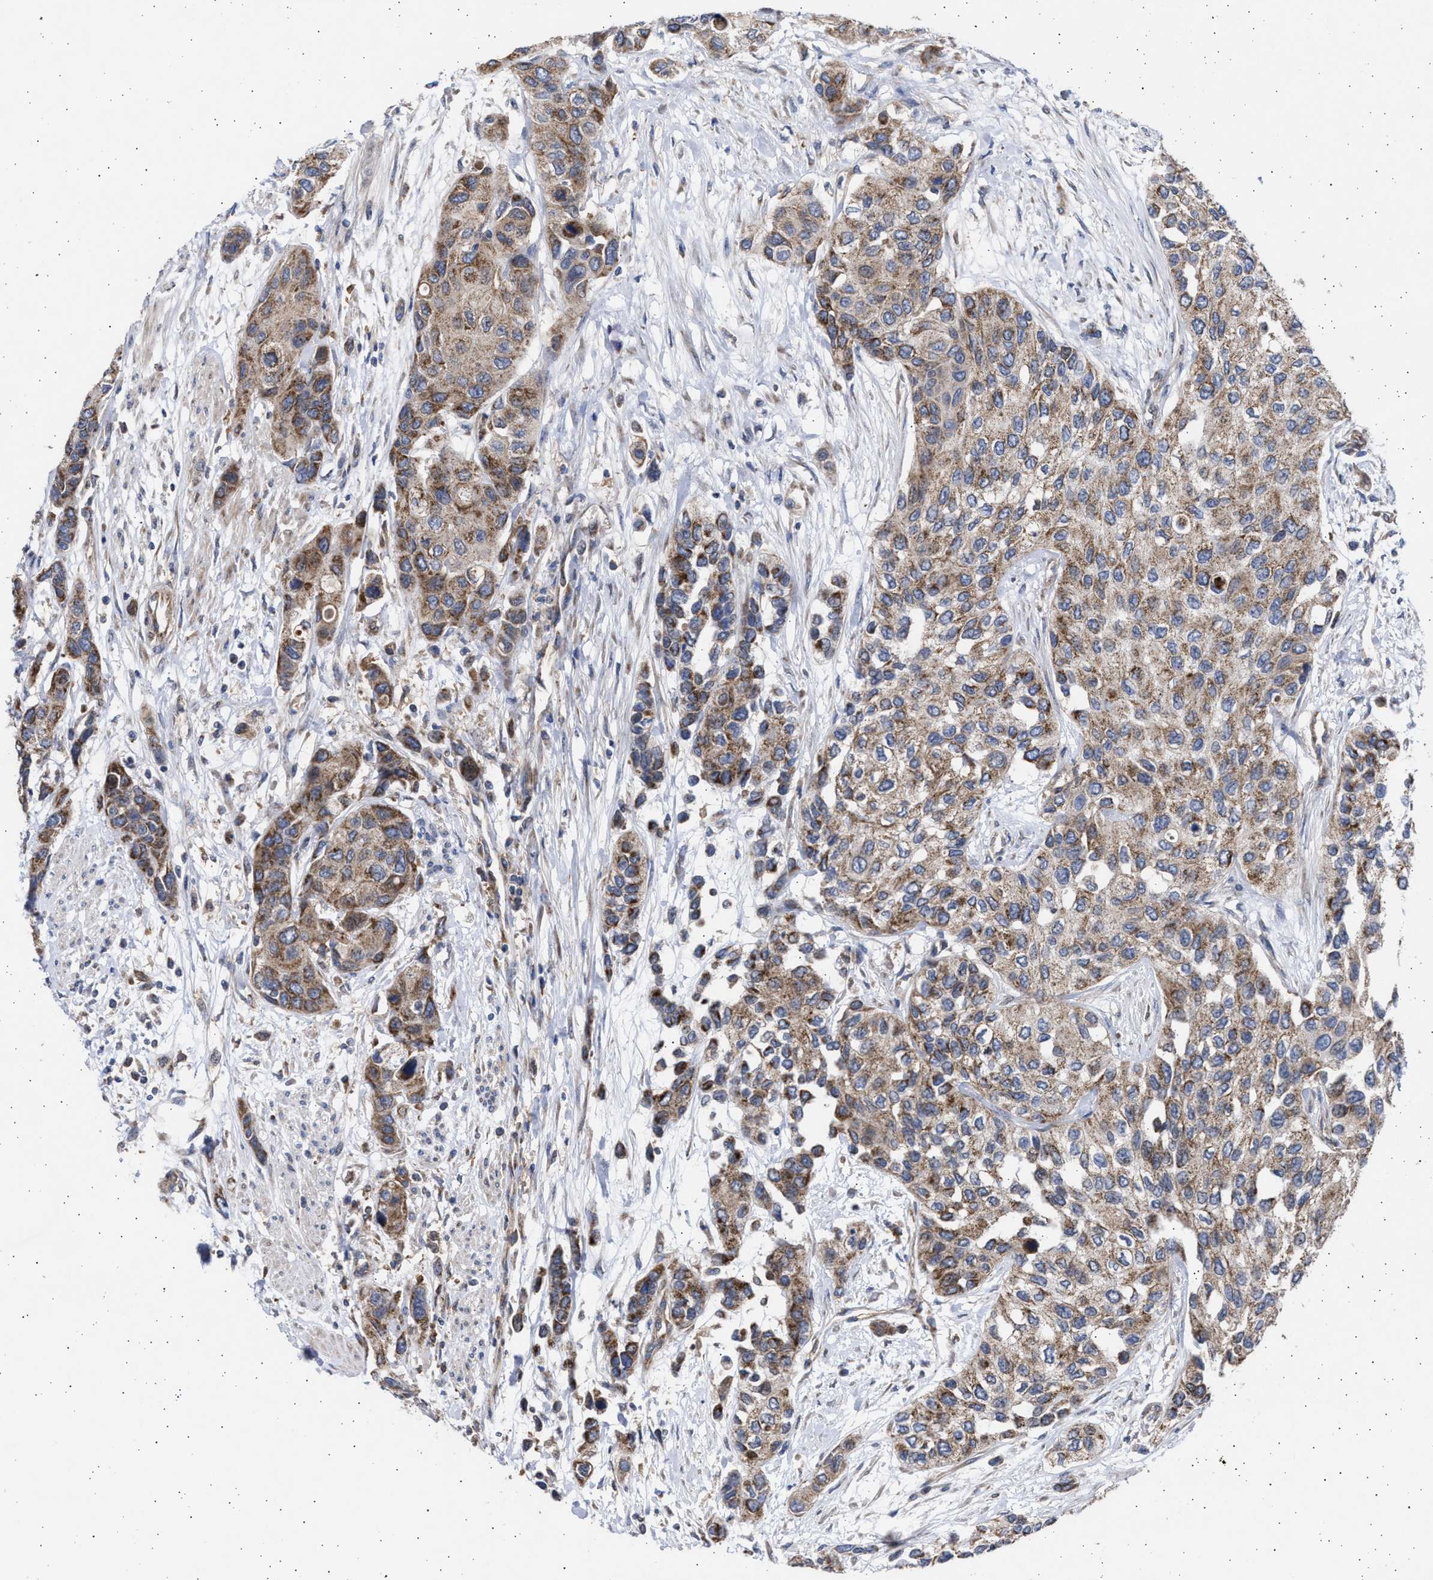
{"staining": {"intensity": "moderate", "quantity": ">75%", "location": "cytoplasmic/membranous"}, "tissue": "urothelial cancer", "cell_type": "Tumor cells", "image_type": "cancer", "snomed": [{"axis": "morphology", "description": "Urothelial carcinoma, High grade"}, {"axis": "topography", "description": "Urinary bladder"}], "caption": "Protein expression analysis of human high-grade urothelial carcinoma reveals moderate cytoplasmic/membranous expression in approximately >75% of tumor cells.", "gene": "TTC19", "patient": {"sex": "female", "age": 56}}